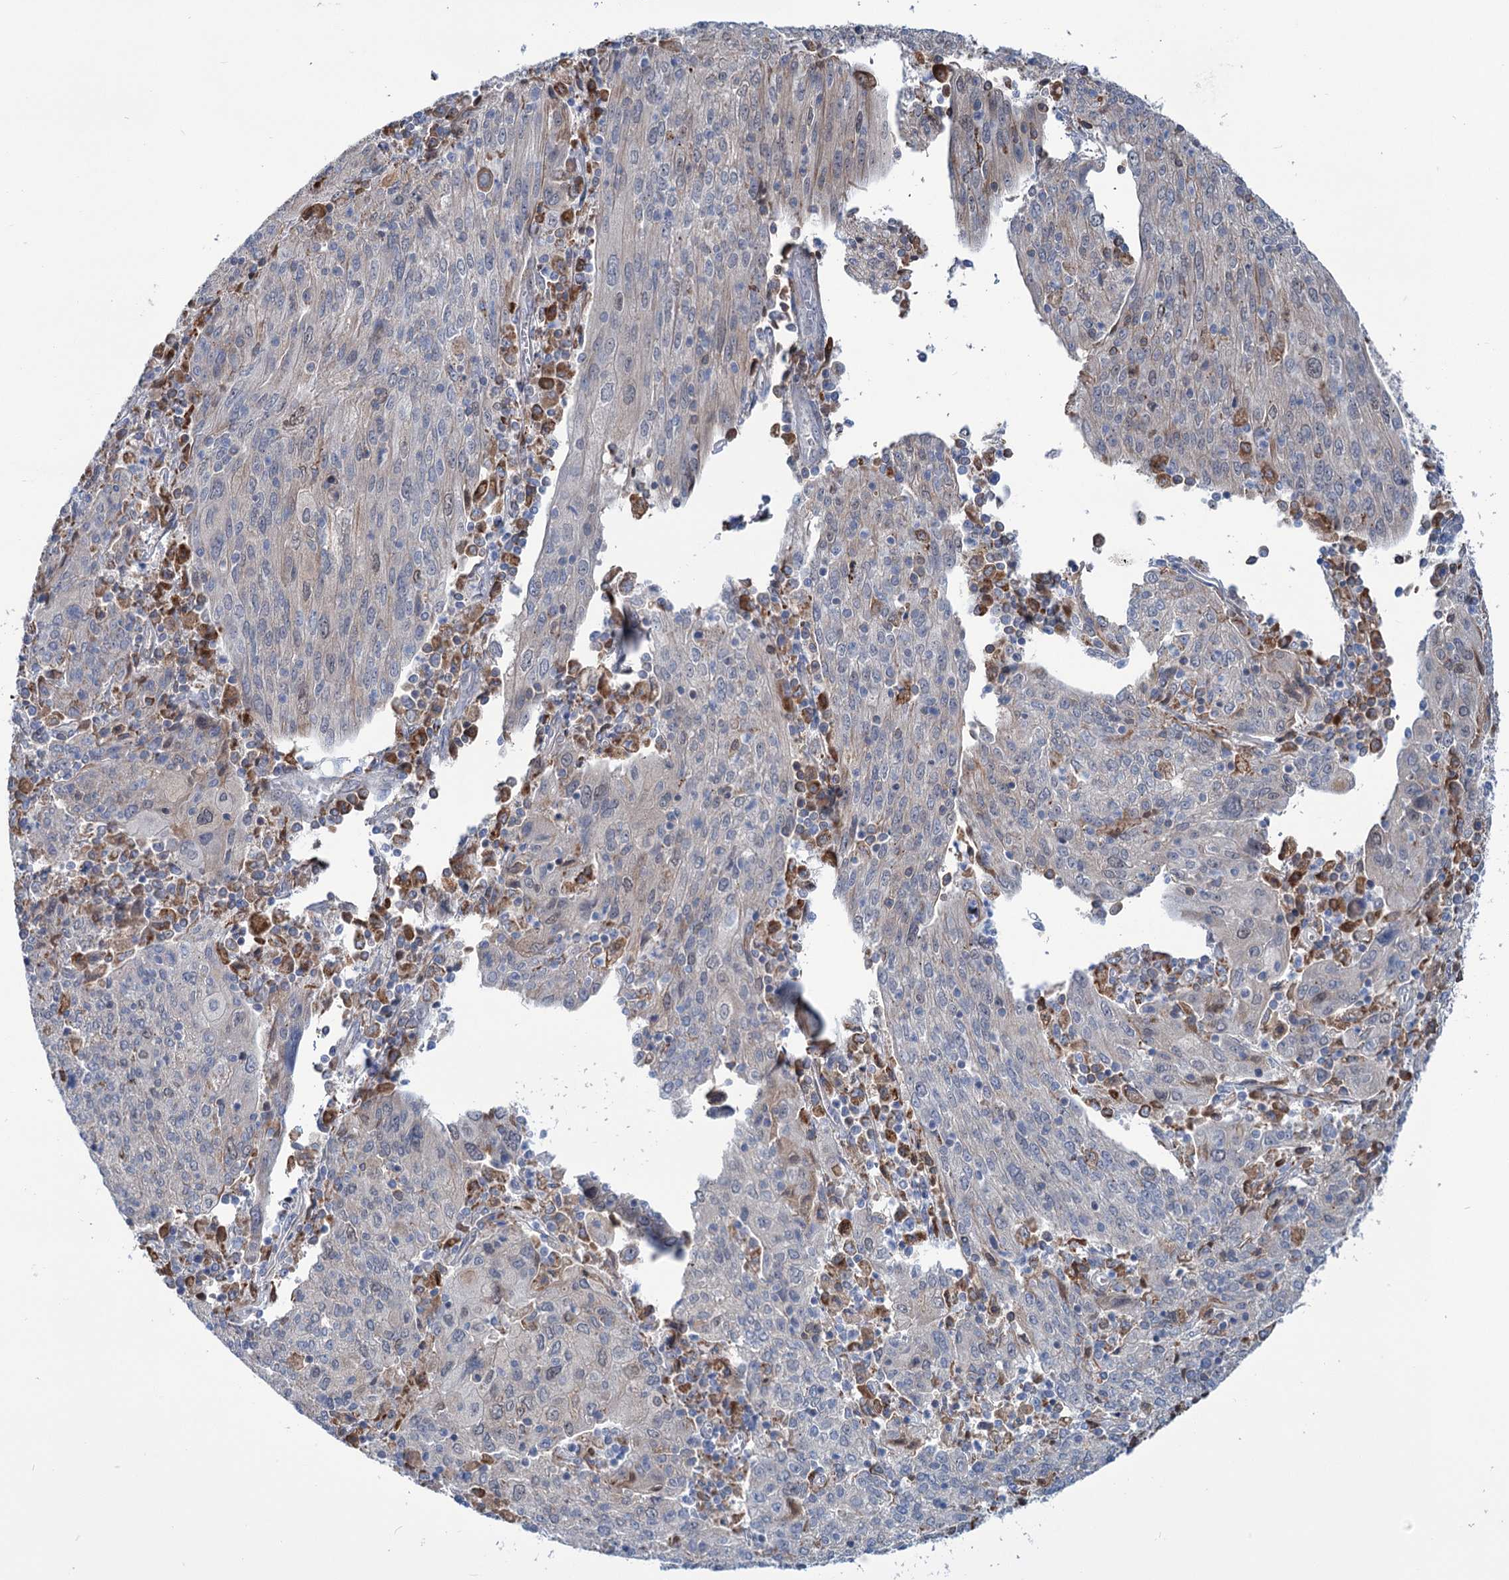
{"staining": {"intensity": "weak", "quantity": "<25%", "location": "cytoplasmic/membranous"}, "tissue": "cervical cancer", "cell_type": "Tumor cells", "image_type": "cancer", "snomed": [{"axis": "morphology", "description": "Squamous cell carcinoma, NOS"}, {"axis": "topography", "description": "Cervix"}], "caption": "This is a micrograph of immunohistochemistry staining of cervical cancer, which shows no positivity in tumor cells. (DAB (3,3'-diaminobenzidine) immunohistochemistry, high magnification).", "gene": "LPIN1", "patient": {"sex": "female", "age": 67}}